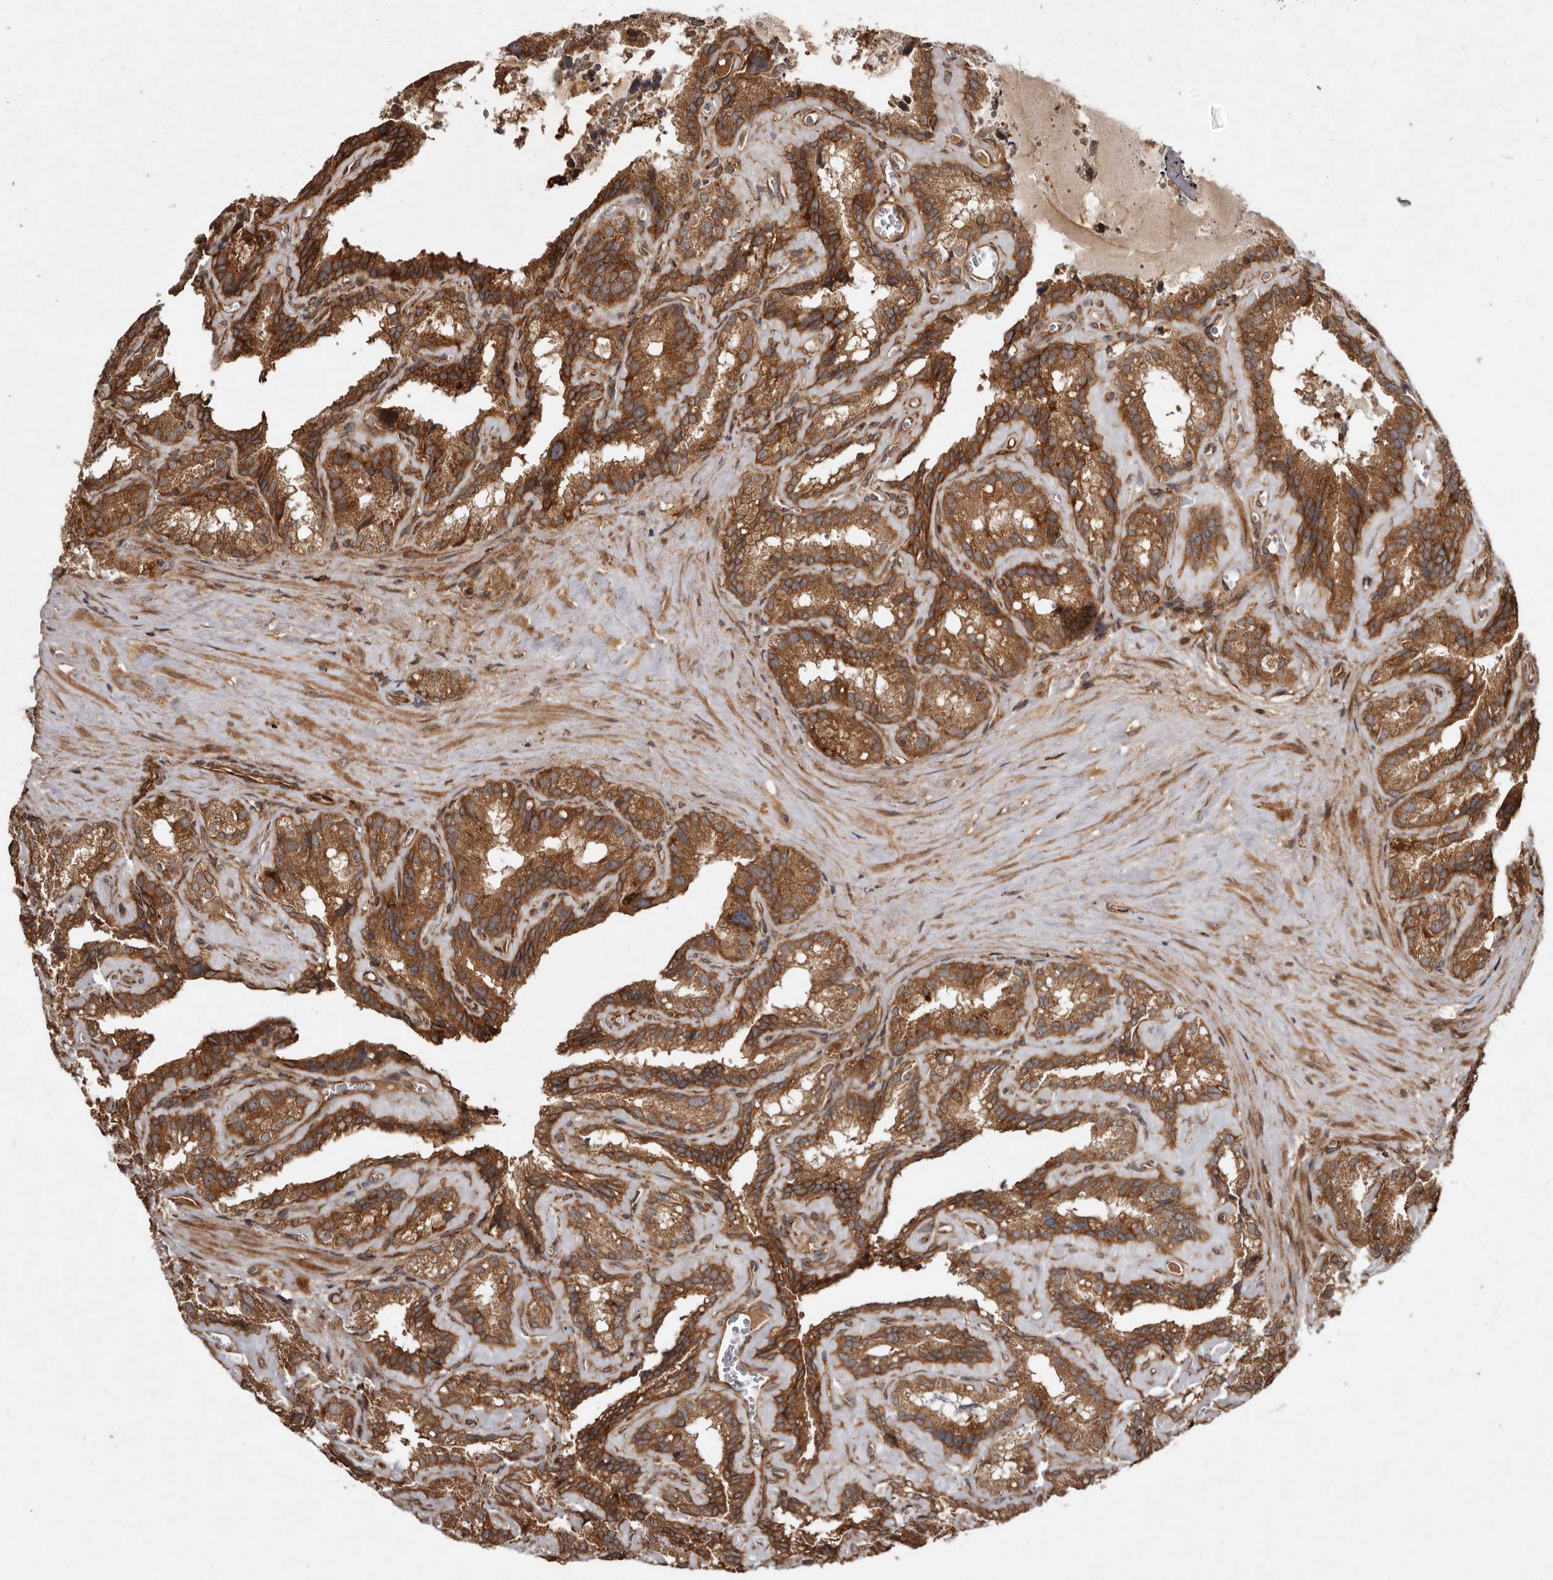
{"staining": {"intensity": "moderate", "quantity": ">75%", "location": "cytoplasmic/membranous"}, "tissue": "seminal vesicle", "cell_type": "Glandular cells", "image_type": "normal", "snomed": [{"axis": "morphology", "description": "Normal tissue, NOS"}, {"axis": "topography", "description": "Prostate"}, {"axis": "topography", "description": "Seminal veicle"}], "caption": "Protein staining of normal seminal vesicle displays moderate cytoplasmic/membranous staining in about >75% of glandular cells. The protein is shown in brown color, while the nuclei are stained blue.", "gene": "STK36", "patient": {"sex": "male", "age": 59}}